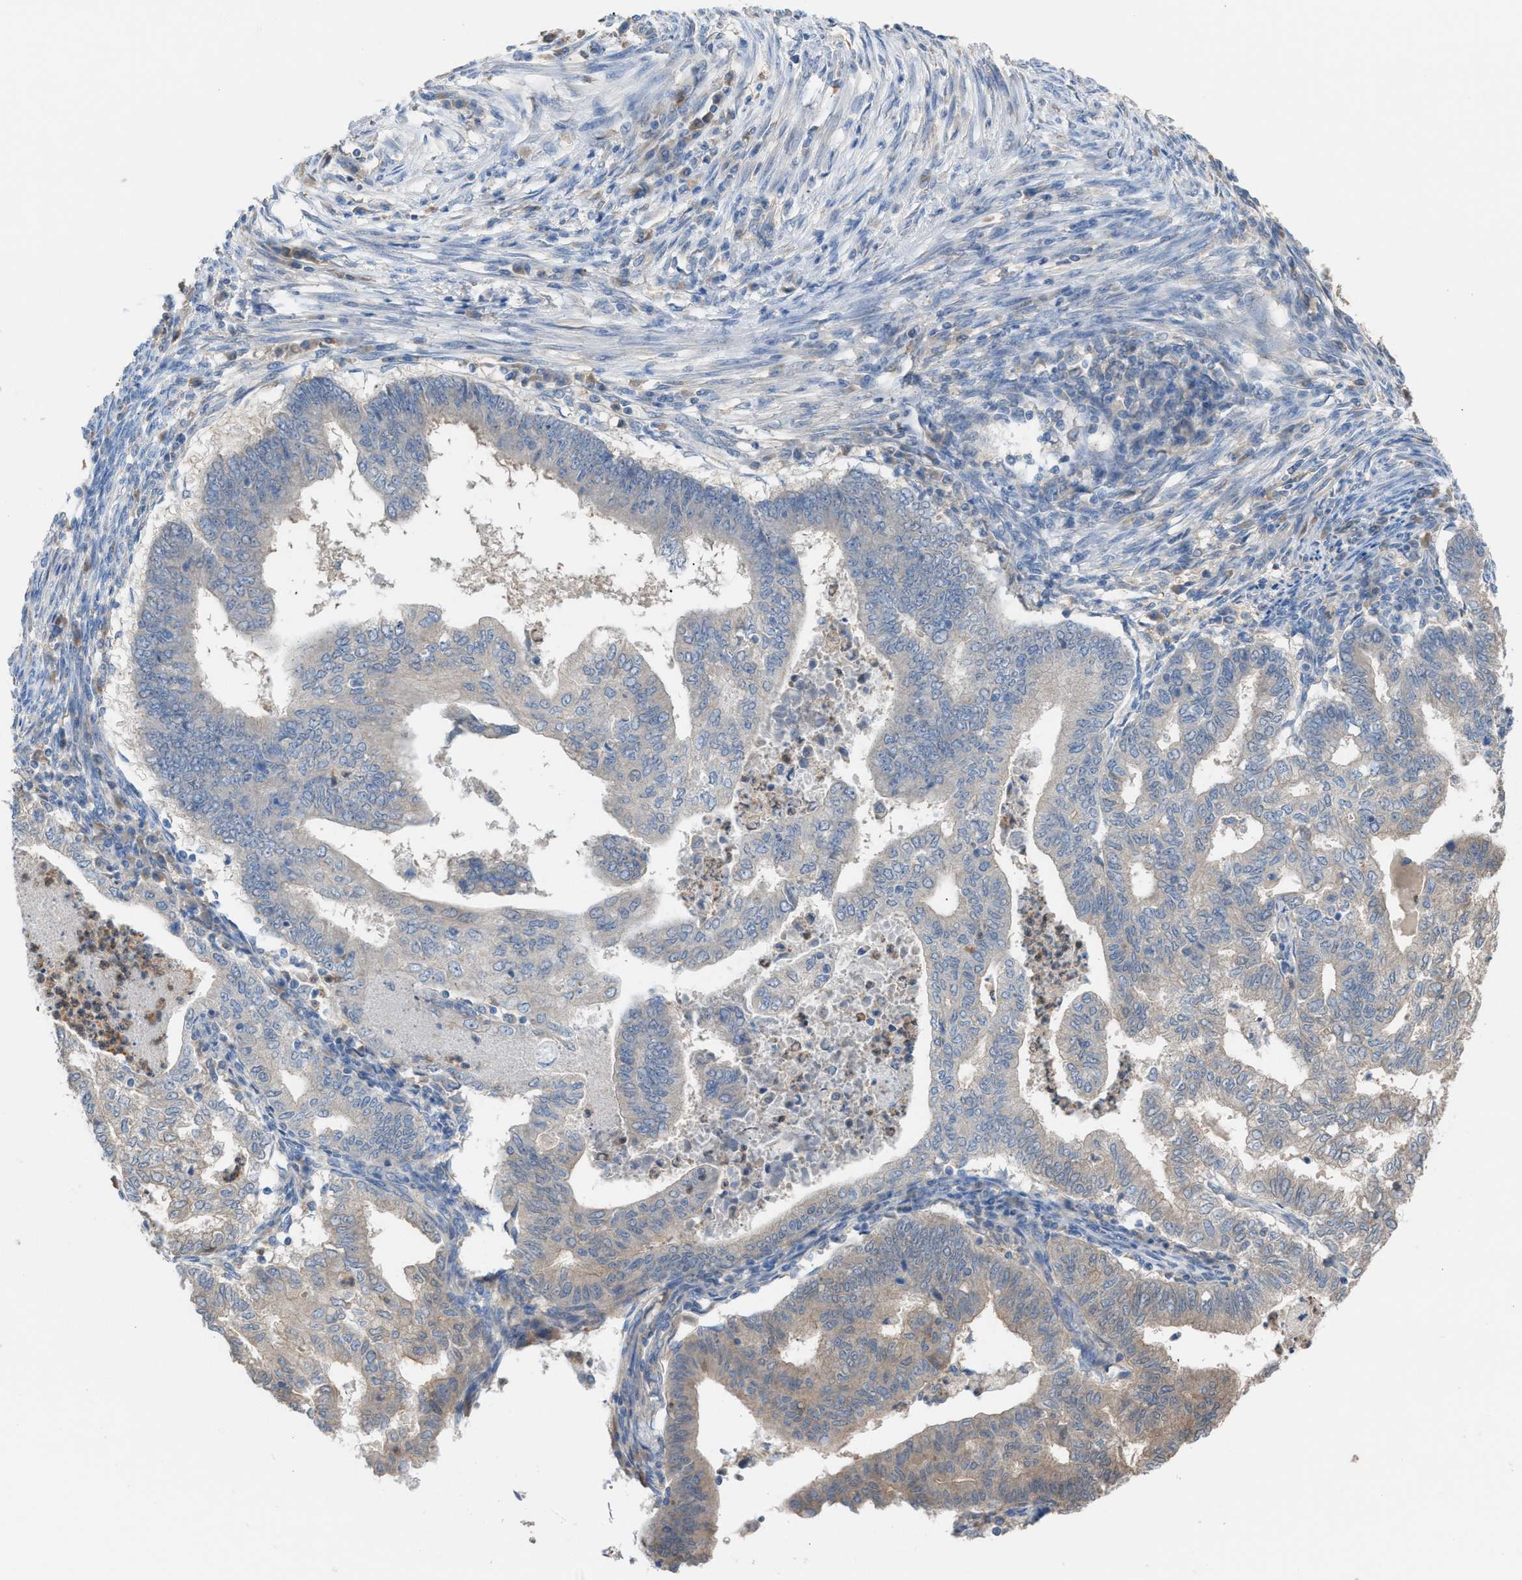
{"staining": {"intensity": "negative", "quantity": "none", "location": "none"}, "tissue": "endometrial cancer", "cell_type": "Tumor cells", "image_type": "cancer", "snomed": [{"axis": "morphology", "description": "Polyp, NOS"}, {"axis": "morphology", "description": "Adenocarcinoma, NOS"}, {"axis": "morphology", "description": "Adenoma, NOS"}, {"axis": "topography", "description": "Endometrium"}], "caption": "Tumor cells show no significant staining in adenoma (endometrial).", "gene": "NQO2", "patient": {"sex": "female", "age": 79}}